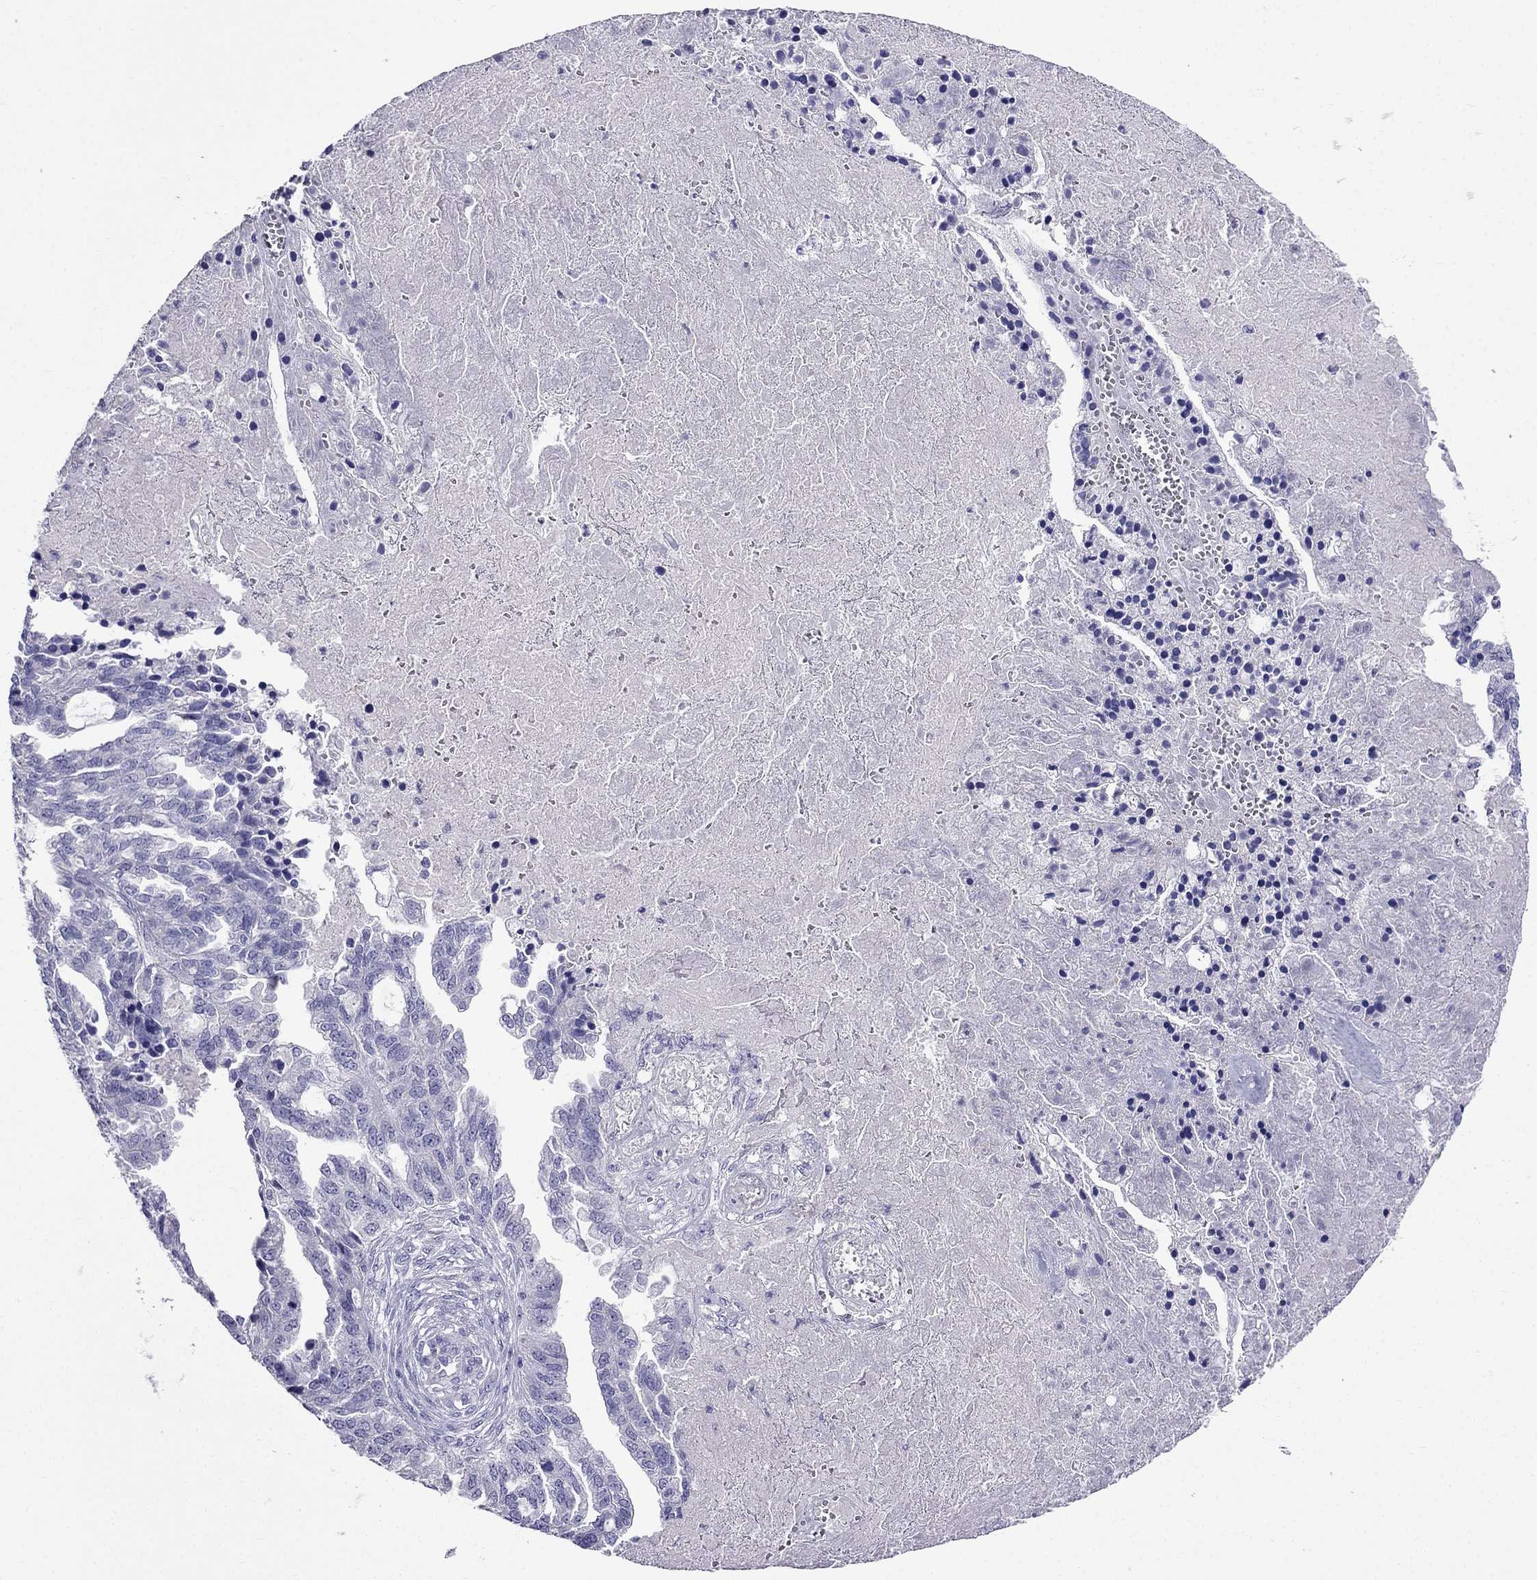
{"staining": {"intensity": "negative", "quantity": "none", "location": "none"}, "tissue": "ovarian cancer", "cell_type": "Tumor cells", "image_type": "cancer", "snomed": [{"axis": "morphology", "description": "Cystadenocarcinoma, serous, NOS"}, {"axis": "topography", "description": "Ovary"}], "caption": "This is a photomicrograph of IHC staining of serous cystadenocarcinoma (ovarian), which shows no expression in tumor cells.", "gene": "PATE1", "patient": {"sex": "female", "age": 51}}